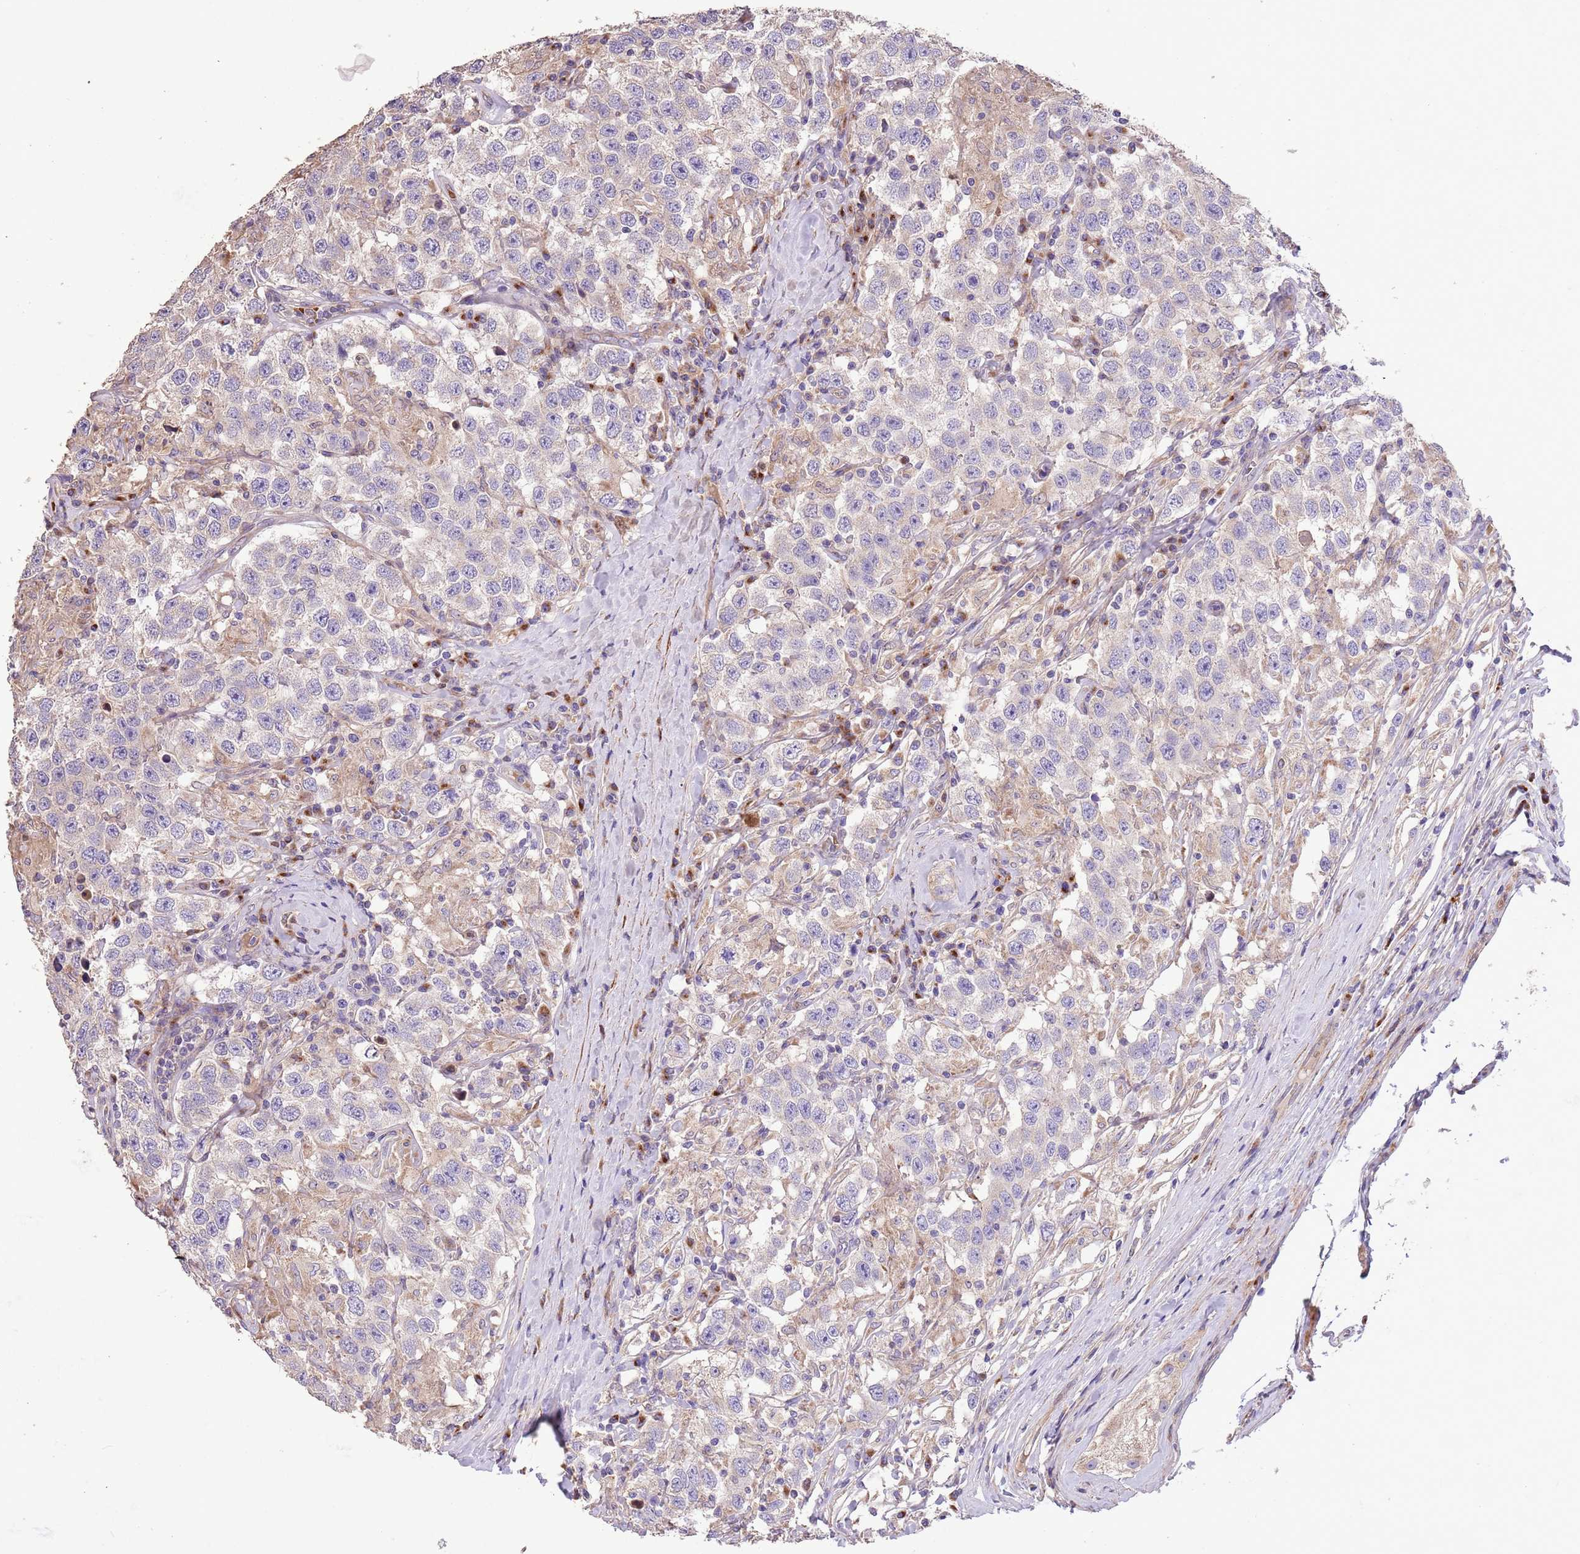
{"staining": {"intensity": "negative", "quantity": "none", "location": "none"}, "tissue": "testis cancer", "cell_type": "Tumor cells", "image_type": "cancer", "snomed": [{"axis": "morphology", "description": "Seminoma, NOS"}, {"axis": "topography", "description": "Testis"}], "caption": "This is an immunohistochemistry image of testis cancer (seminoma). There is no positivity in tumor cells.", "gene": "PIGA", "patient": {"sex": "male", "age": 41}}